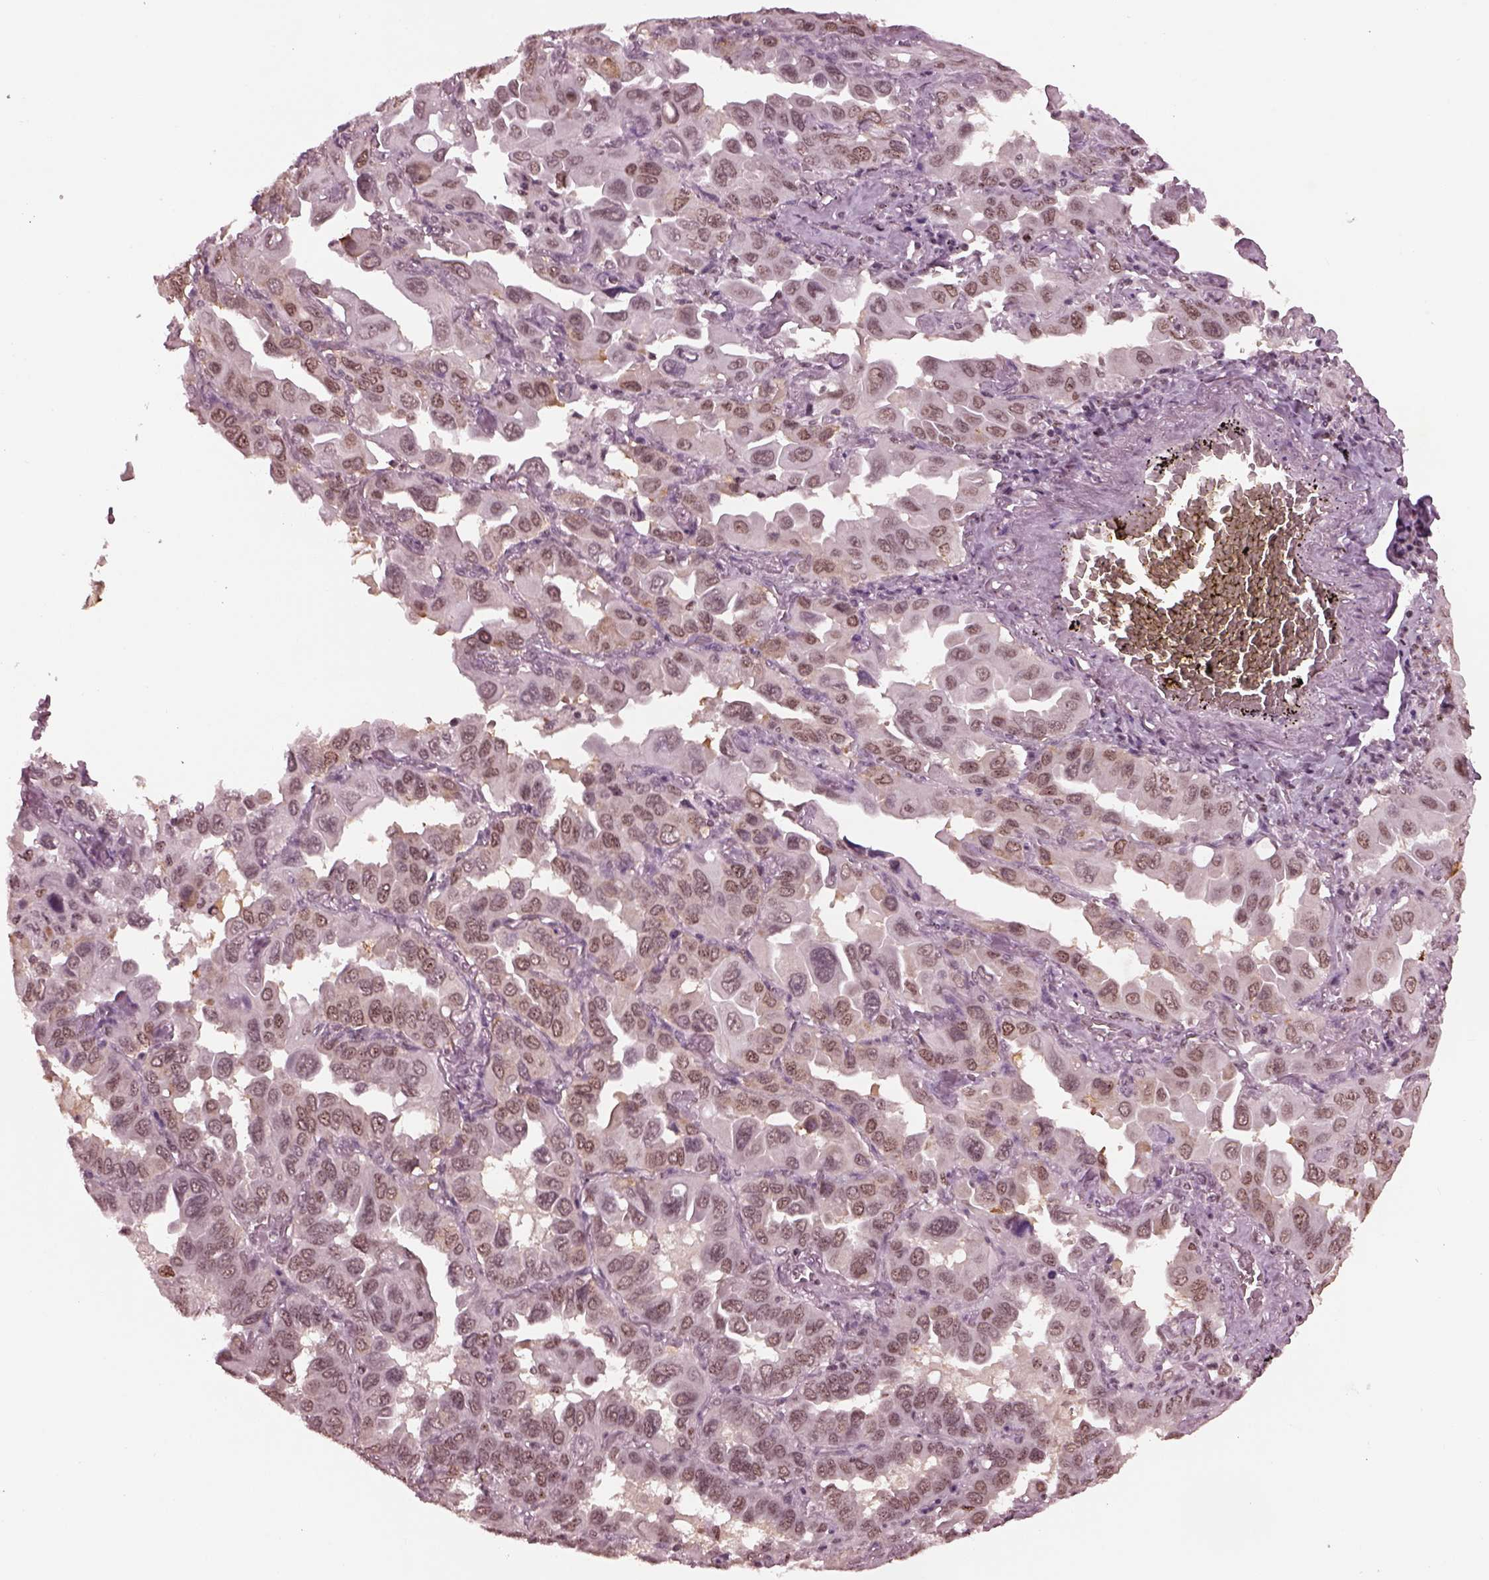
{"staining": {"intensity": "weak", "quantity": "25%-75%", "location": "nuclear"}, "tissue": "lung cancer", "cell_type": "Tumor cells", "image_type": "cancer", "snomed": [{"axis": "morphology", "description": "Adenocarcinoma, NOS"}, {"axis": "topography", "description": "Lung"}], "caption": "Lung adenocarcinoma stained with immunohistochemistry (IHC) demonstrates weak nuclear staining in approximately 25%-75% of tumor cells. Ihc stains the protein in brown and the nuclei are stained blue.", "gene": "RUVBL2", "patient": {"sex": "male", "age": 64}}